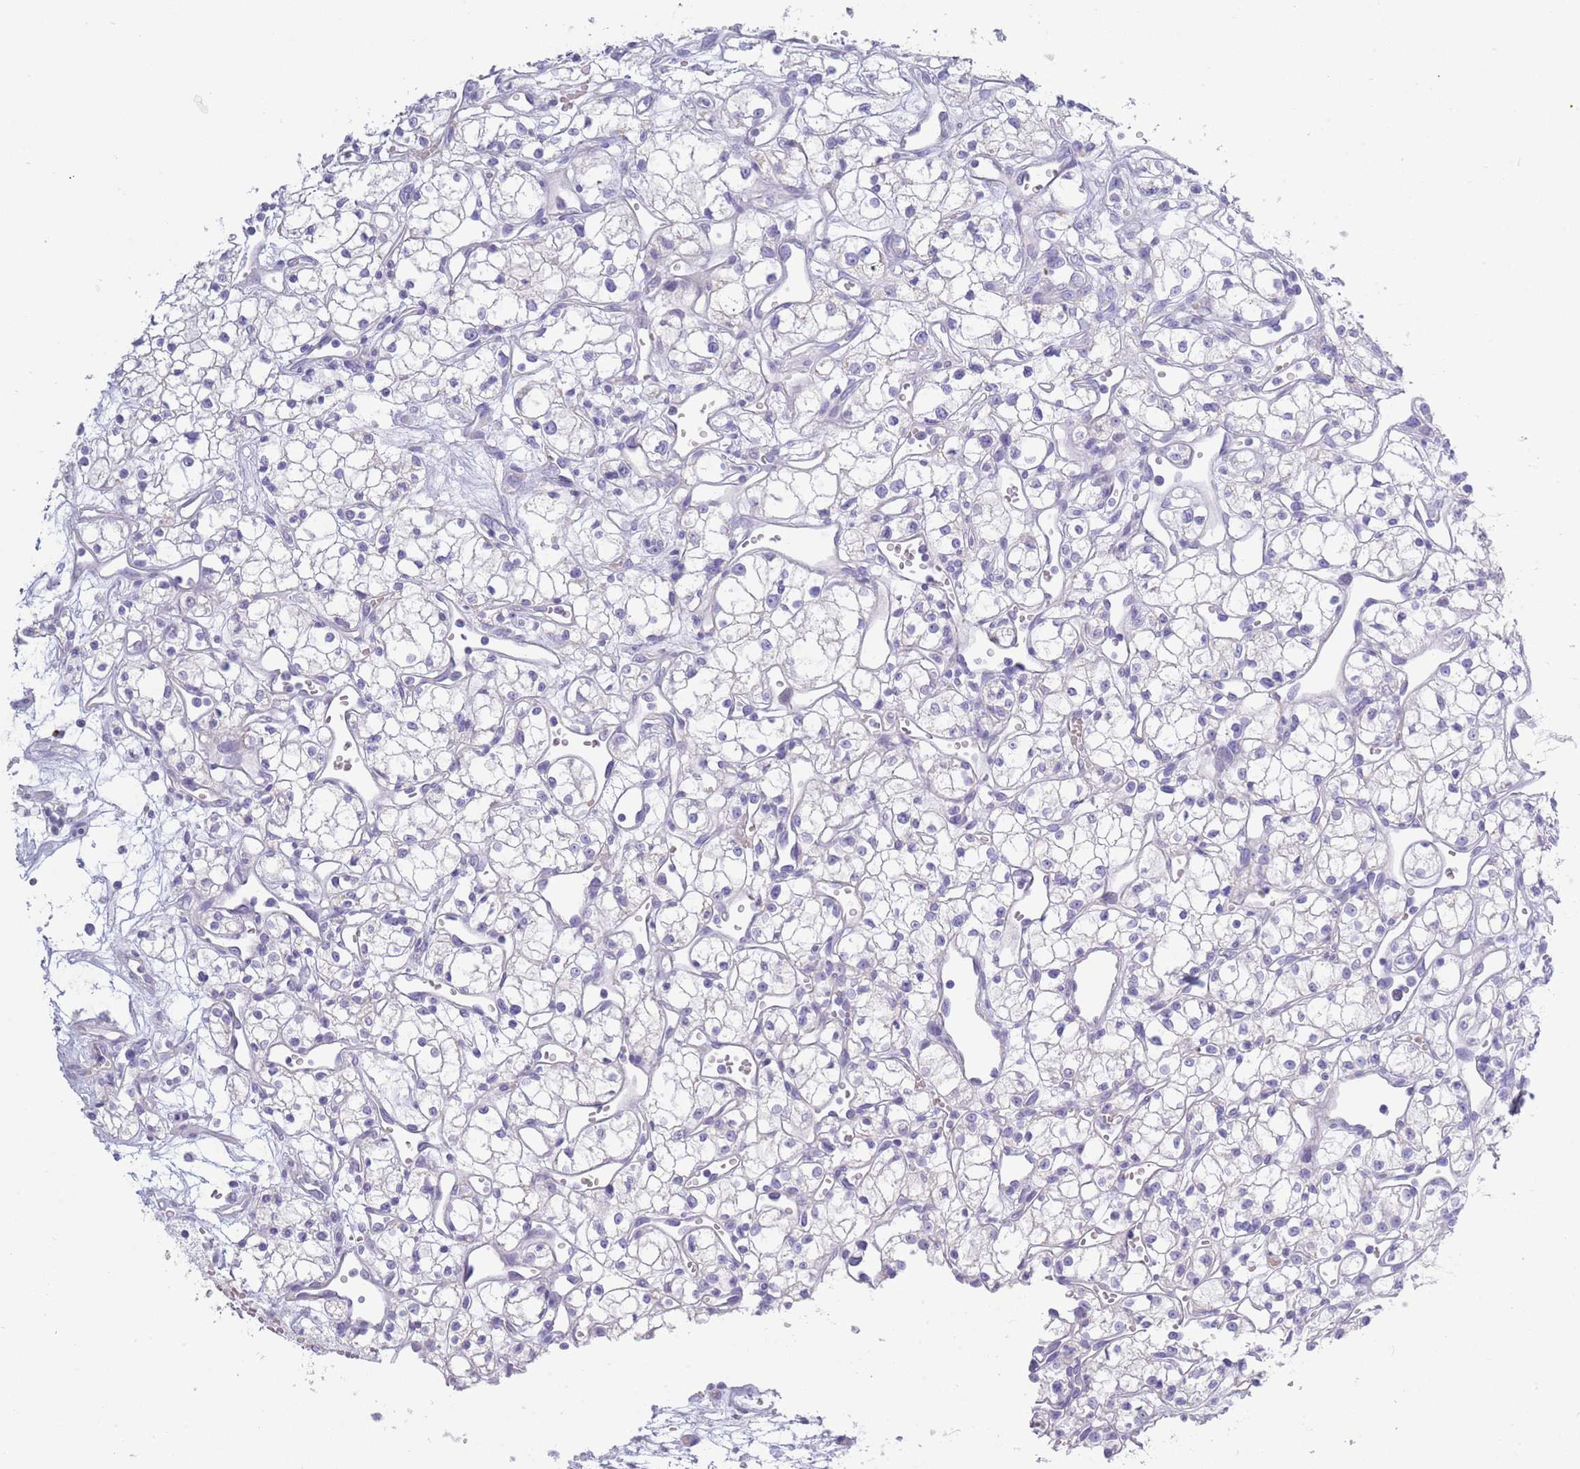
{"staining": {"intensity": "negative", "quantity": "none", "location": "none"}, "tissue": "renal cancer", "cell_type": "Tumor cells", "image_type": "cancer", "snomed": [{"axis": "morphology", "description": "Adenocarcinoma, NOS"}, {"axis": "topography", "description": "Kidney"}], "caption": "Immunohistochemistry (IHC) image of human renal cancer (adenocarcinoma) stained for a protein (brown), which demonstrates no staining in tumor cells.", "gene": "ACR", "patient": {"sex": "male", "age": 59}}